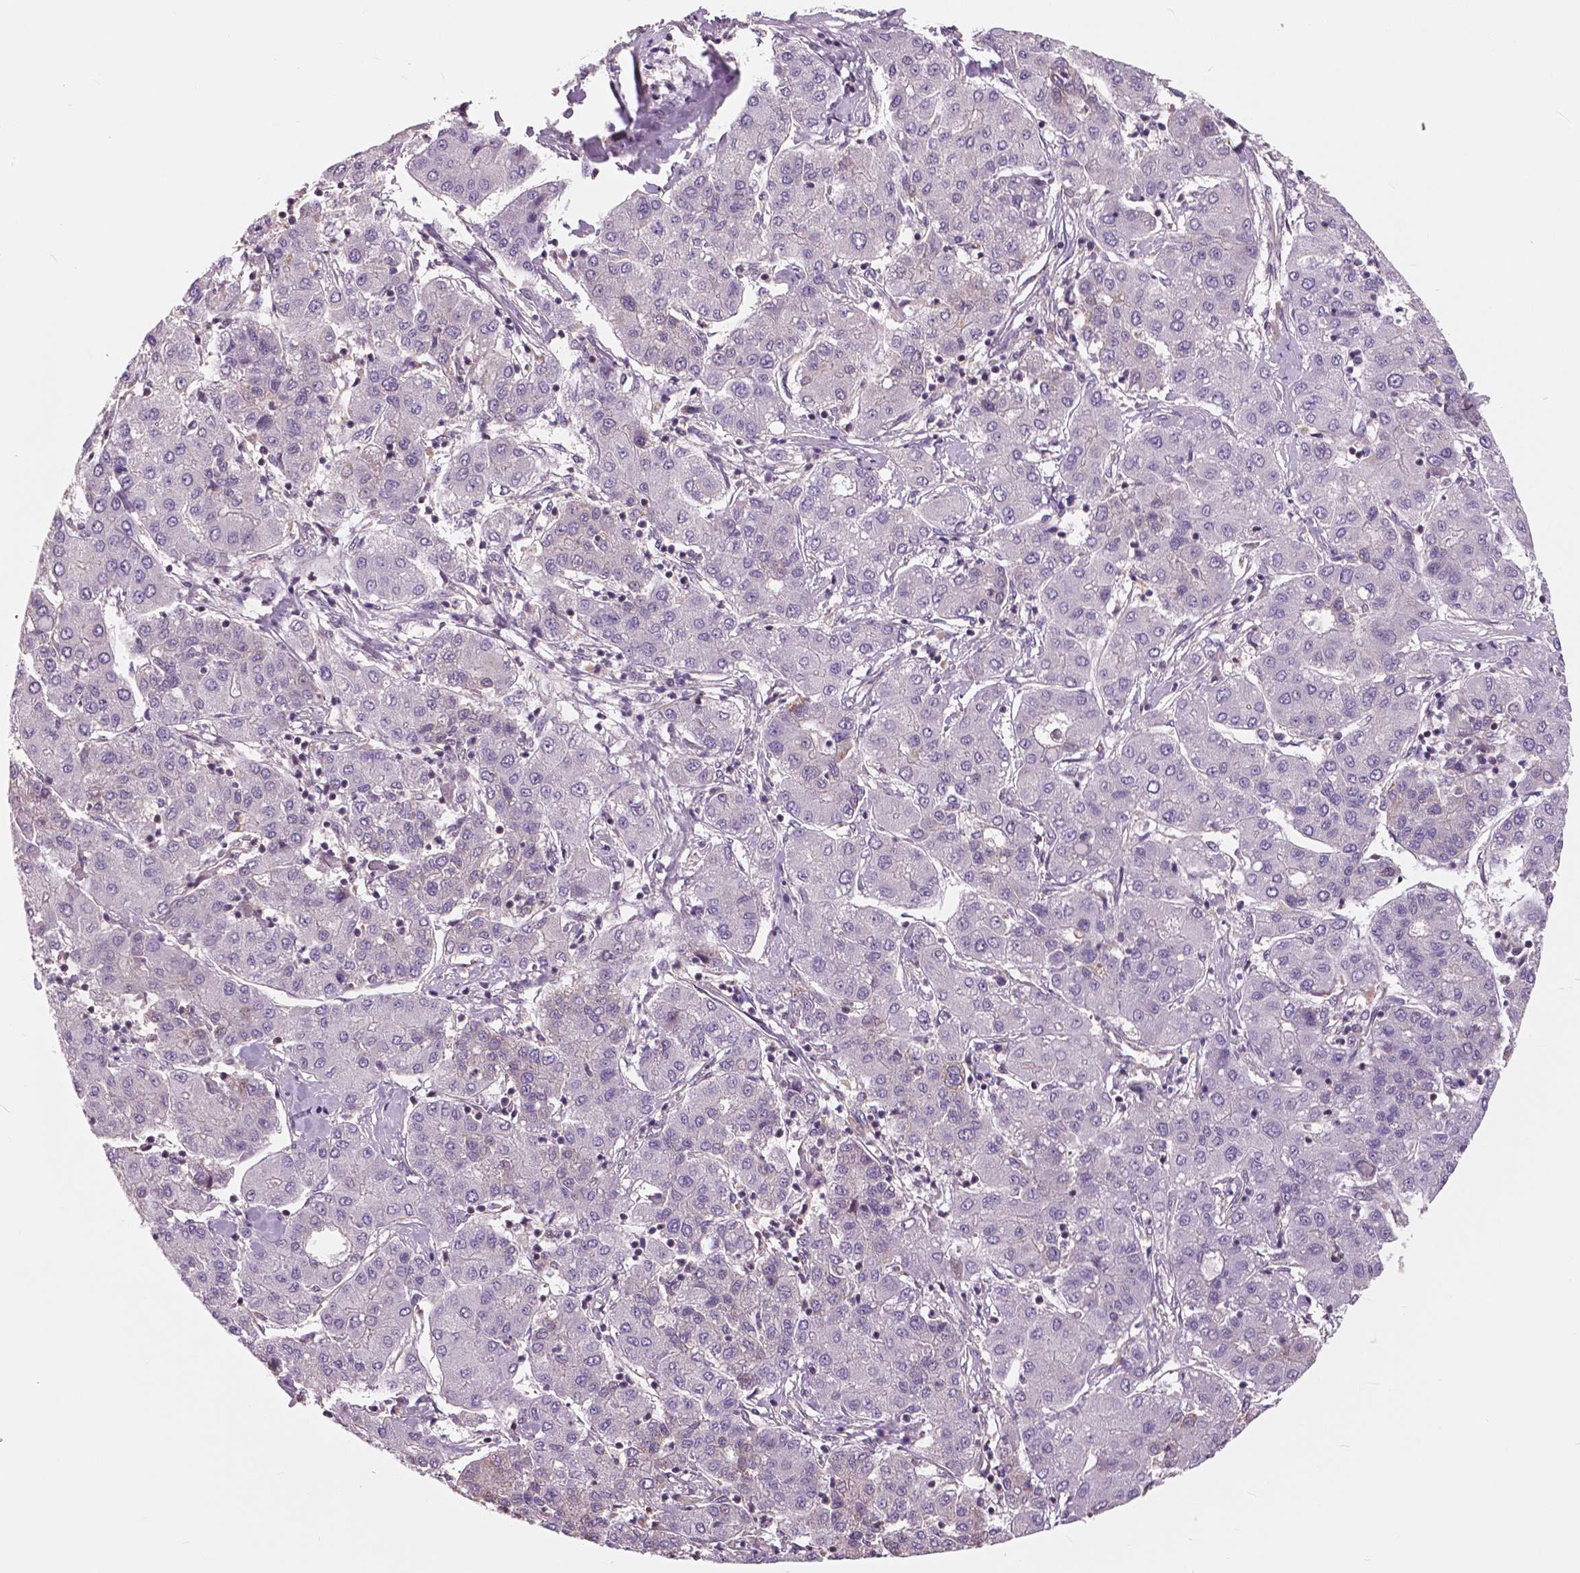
{"staining": {"intensity": "negative", "quantity": "none", "location": "none"}, "tissue": "liver cancer", "cell_type": "Tumor cells", "image_type": "cancer", "snomed": [{"axis": "morphology", "description": "Carcinoma, Hepatocellular, NOS"}, {"axis": "topography", "description": "Liver"}], "caption": "Tumor cells are negative for protein expression in human liver cancer.", "gene": "ANXA13", "patient": {"sex": "male", "age": 65}}